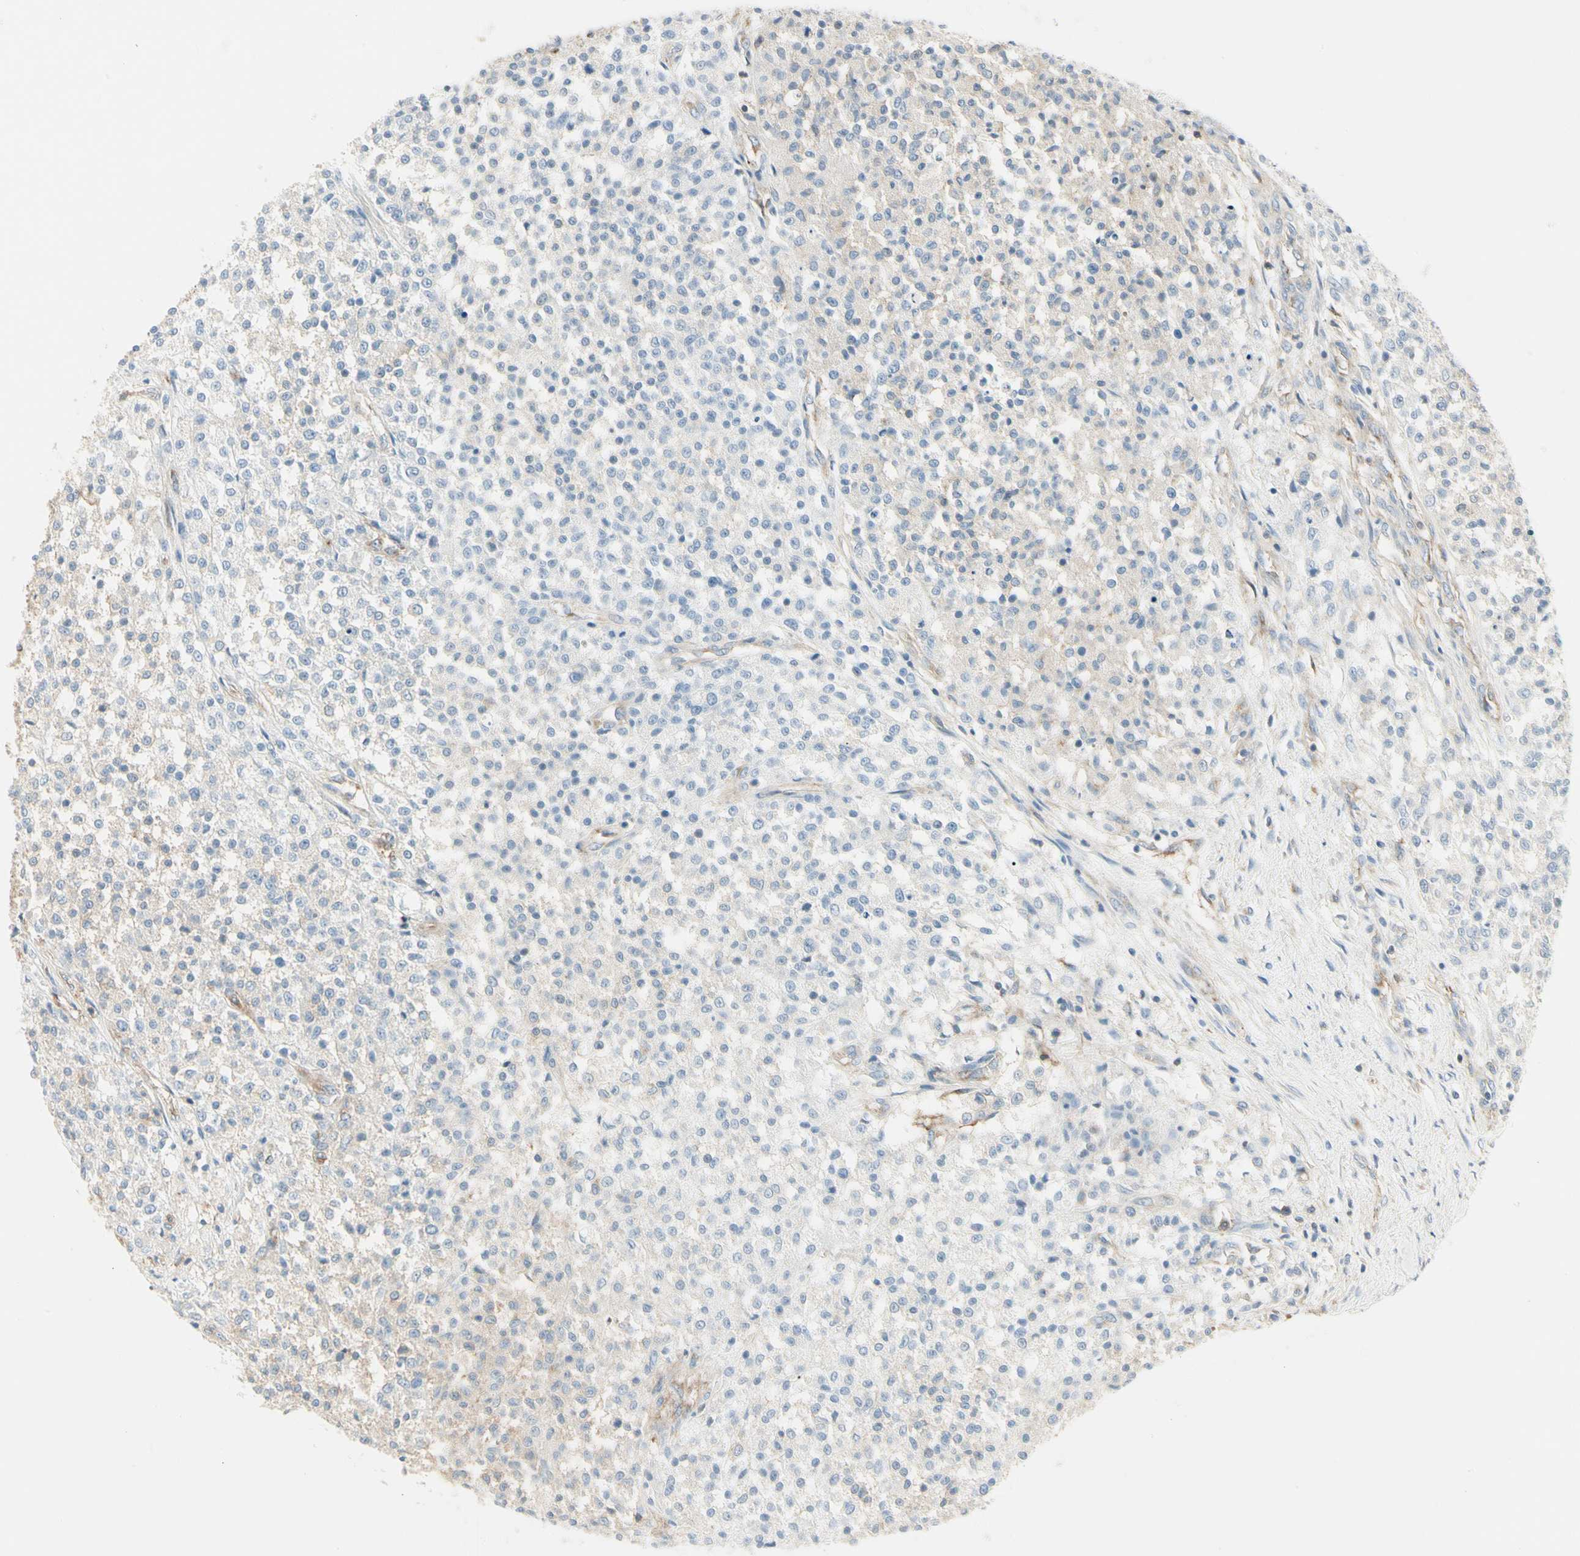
{"staining": {"intensity": "weak", "quantity": ">75%", "location": "cytoplasmic/membranous"}, "tissue": "testis cancer", "cell_type": "Tumor cells", "image_type": "cancer", "snomed": [{"axis": "morphology", "description": "Seminoma, NOS"}, {"axis": "topography", "description": "Testis"}], "caption": "Immunohistochemistry (IHC) of testis seminoma shows low levels of weak cytoplasmic/membranous expression in about >75% of tumor cells. Using DAB (3,3'-diaminobenzidine) (brown) and hematoxylin (blue) stains, captured at high magnification using brightfield microscopy.", "gene": "AGFG1", "patient": {"sex": "male", "age": 59}}